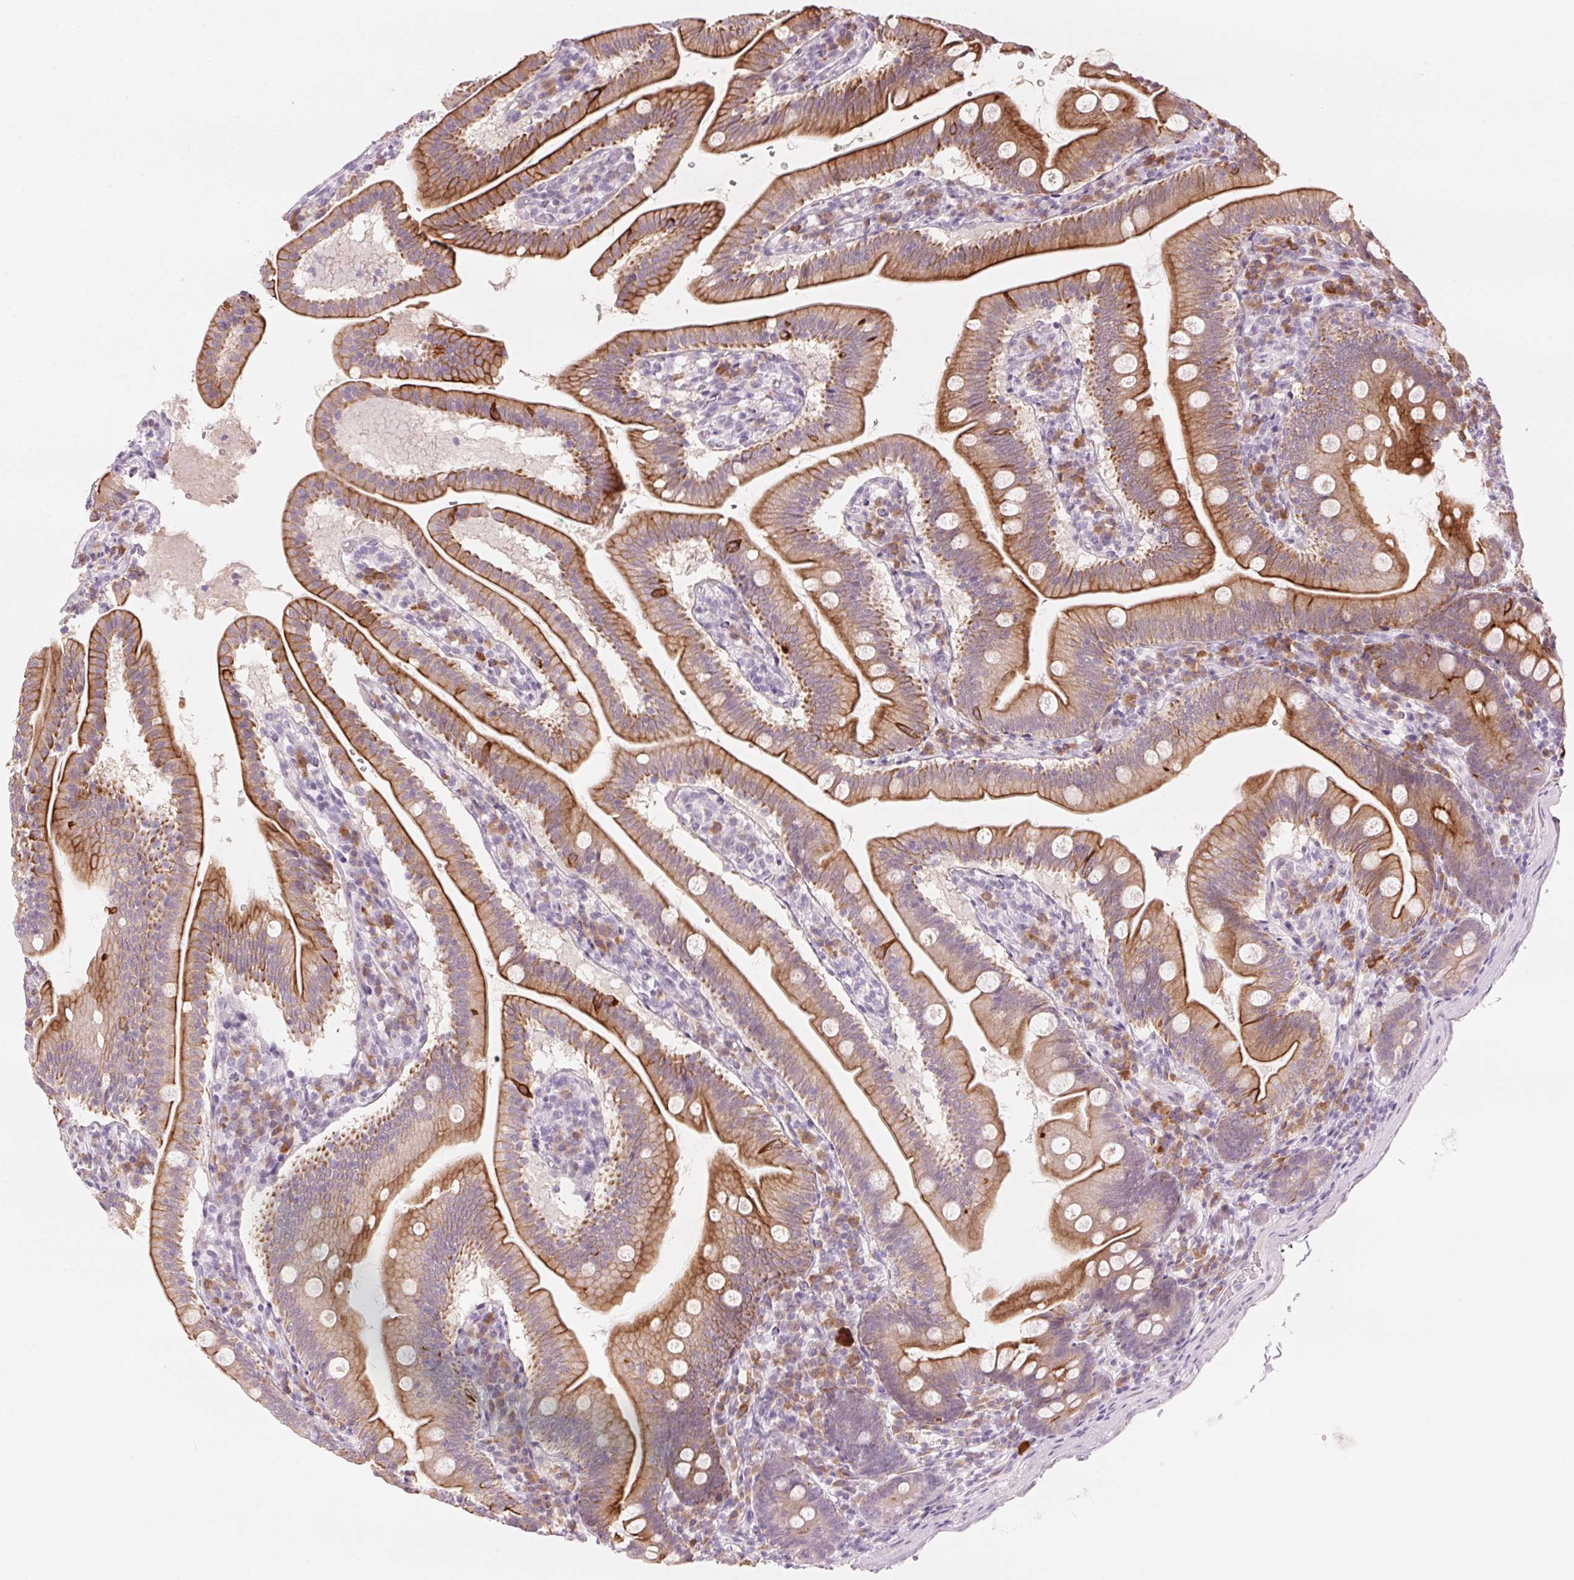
{"staining": {"intensity": "strong", "quantity": "25%-75%", "location": "cytoplasmic/membranous"}, "tissue": "duodenum", "cell_type": "Glandular cells", "image_type": "normal", "snomed": [{"axis": "morphology", "description": "Normal tissue, NOS"}, {"axis": "topography", "description": "Duodenum"}], "caption": "A histopathology image of human duodenum stained for a protein reveals strong cytoplasmic/membranous brown staining in glandular cells. The staining was performed using DAB (3,3'-diaminobenzidine) to visualize the protein expression in brown, while the nuclei were stained in blue with hematoxylin (Magnification: 20x).", "gene": "SCTR", "patient": {"sex": "female", "age": 67}}